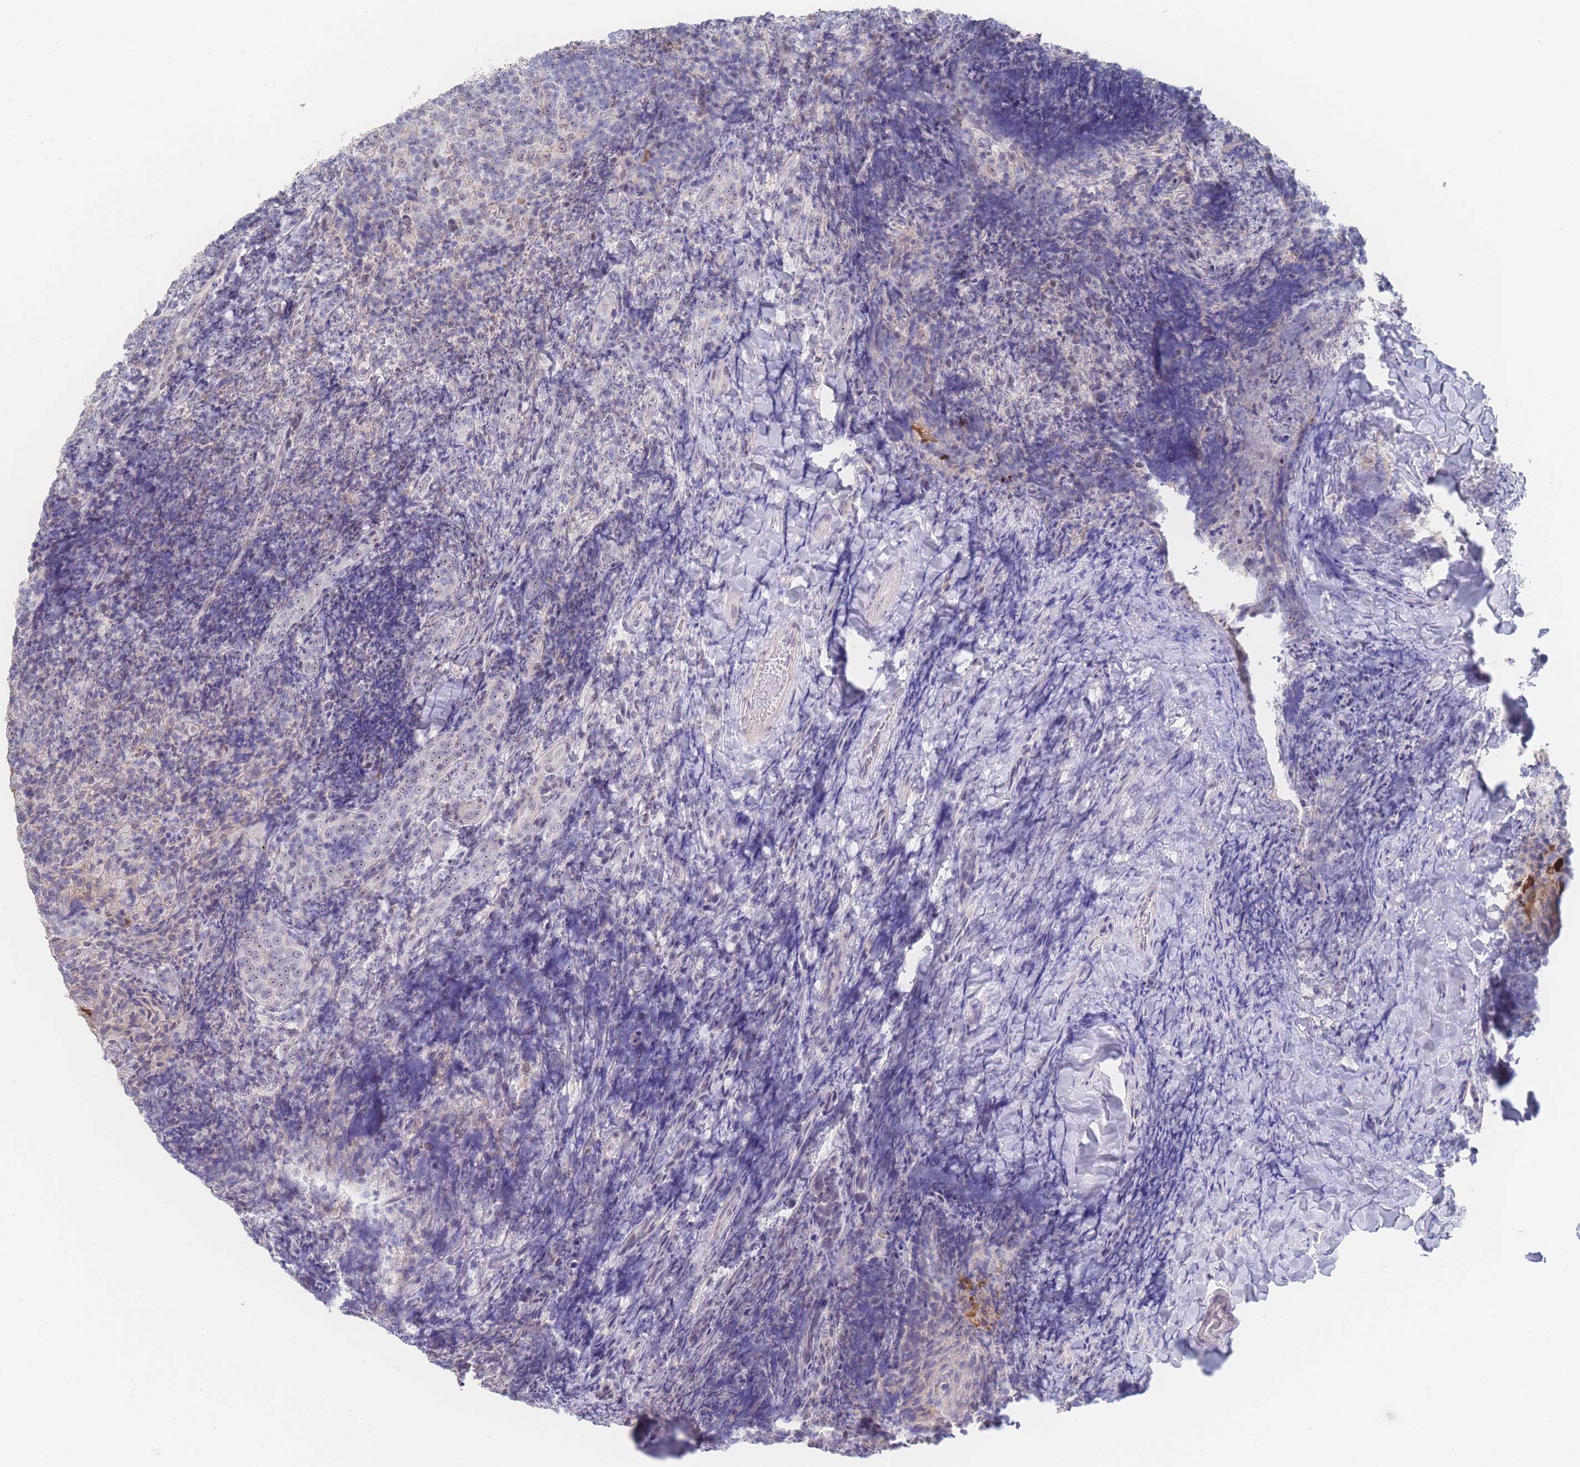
{"staining": {"intensity": "weak", "quantity": "<25%", "location": "nuclear"}, "tissue": "tonsil", "cell_type": "Germinal center cells", "image_type": "normal", "snomed": [{"axis": "morphology", "description": "Normal tissue, NOS"}, {"axis": "topography", "description": "Tonsil"}], "caption": "Human tonsil stained for a protein using immunohistochemistry reveals no expression in germinal center cells.", "gene": "ZNF142", "patient": {"sex": "female", "age": 10}}